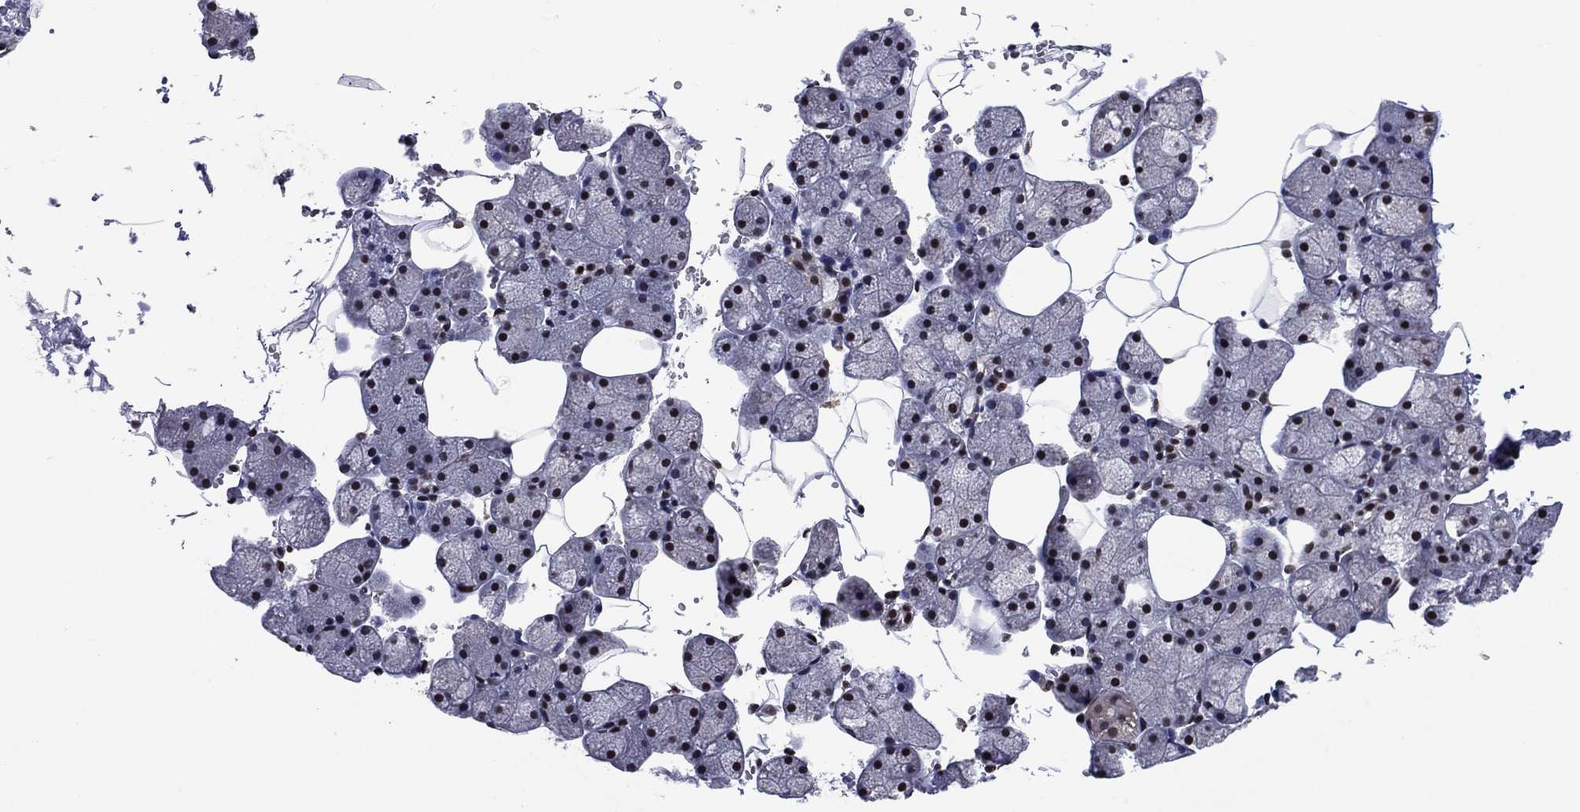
{"staining": {"intensity": "moderate", "quantity": "25%-75%", "location": "nuclear"}, "tissue": "salivary gland", "cell_type": "Glandular cells", "image_type": "normal", "snomed": [{"axis": "morphology", "description": "Normal tissue, NOS"}, {"axis": "topography", "description": "Salivary gland"}], "caption": "Salivary gland stained with DAB immunohistochemistry displays medium levels of moderate nuclear staining in about 25%-75% of glandular cells.", "gene": "N4BP2", "patient": {"sex": "male", "age": 38}}